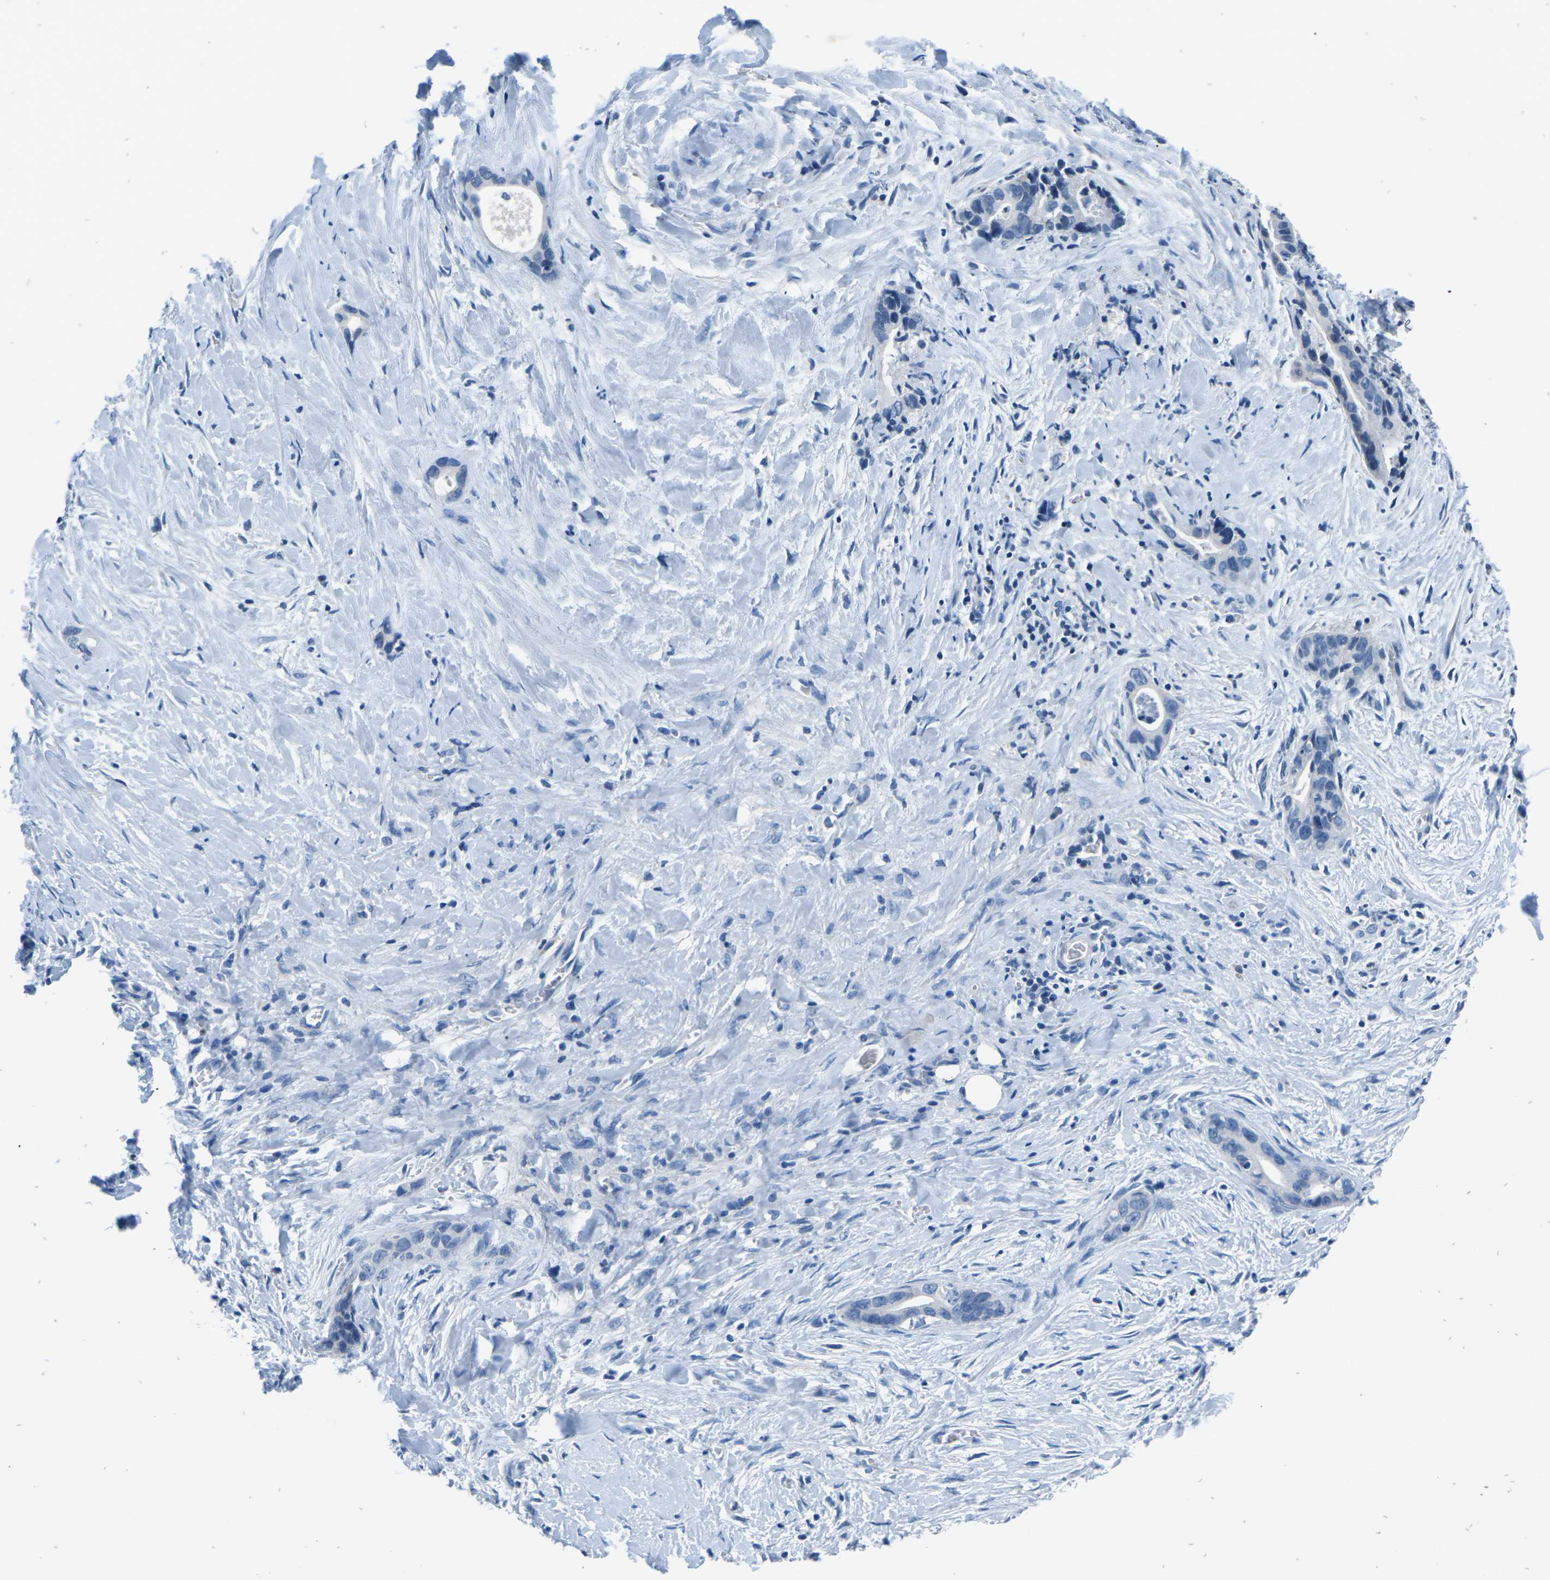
{"staining": {"intensity": "negative", "quantity": "none", "location": "none"}, "tissue": "liver cancer", "cell_type": "Tumor cells", "image_type": "cancer", "snomed": [{"axis": "morphology", "description": "Cholangiocarcinoma"}, {"axis": "topography", "description": "Liver"}], "caption": "The photomicrograph demonstrates no significant staining in tumor cells of cholangiocarcinoma (liver). Brightfield microscopy of IHC stained with DAB (brown) and hematoxylin (blue), captured at high magnification.", "gene": "UMOD", "patient": {"sex": "female", "age": 55}}